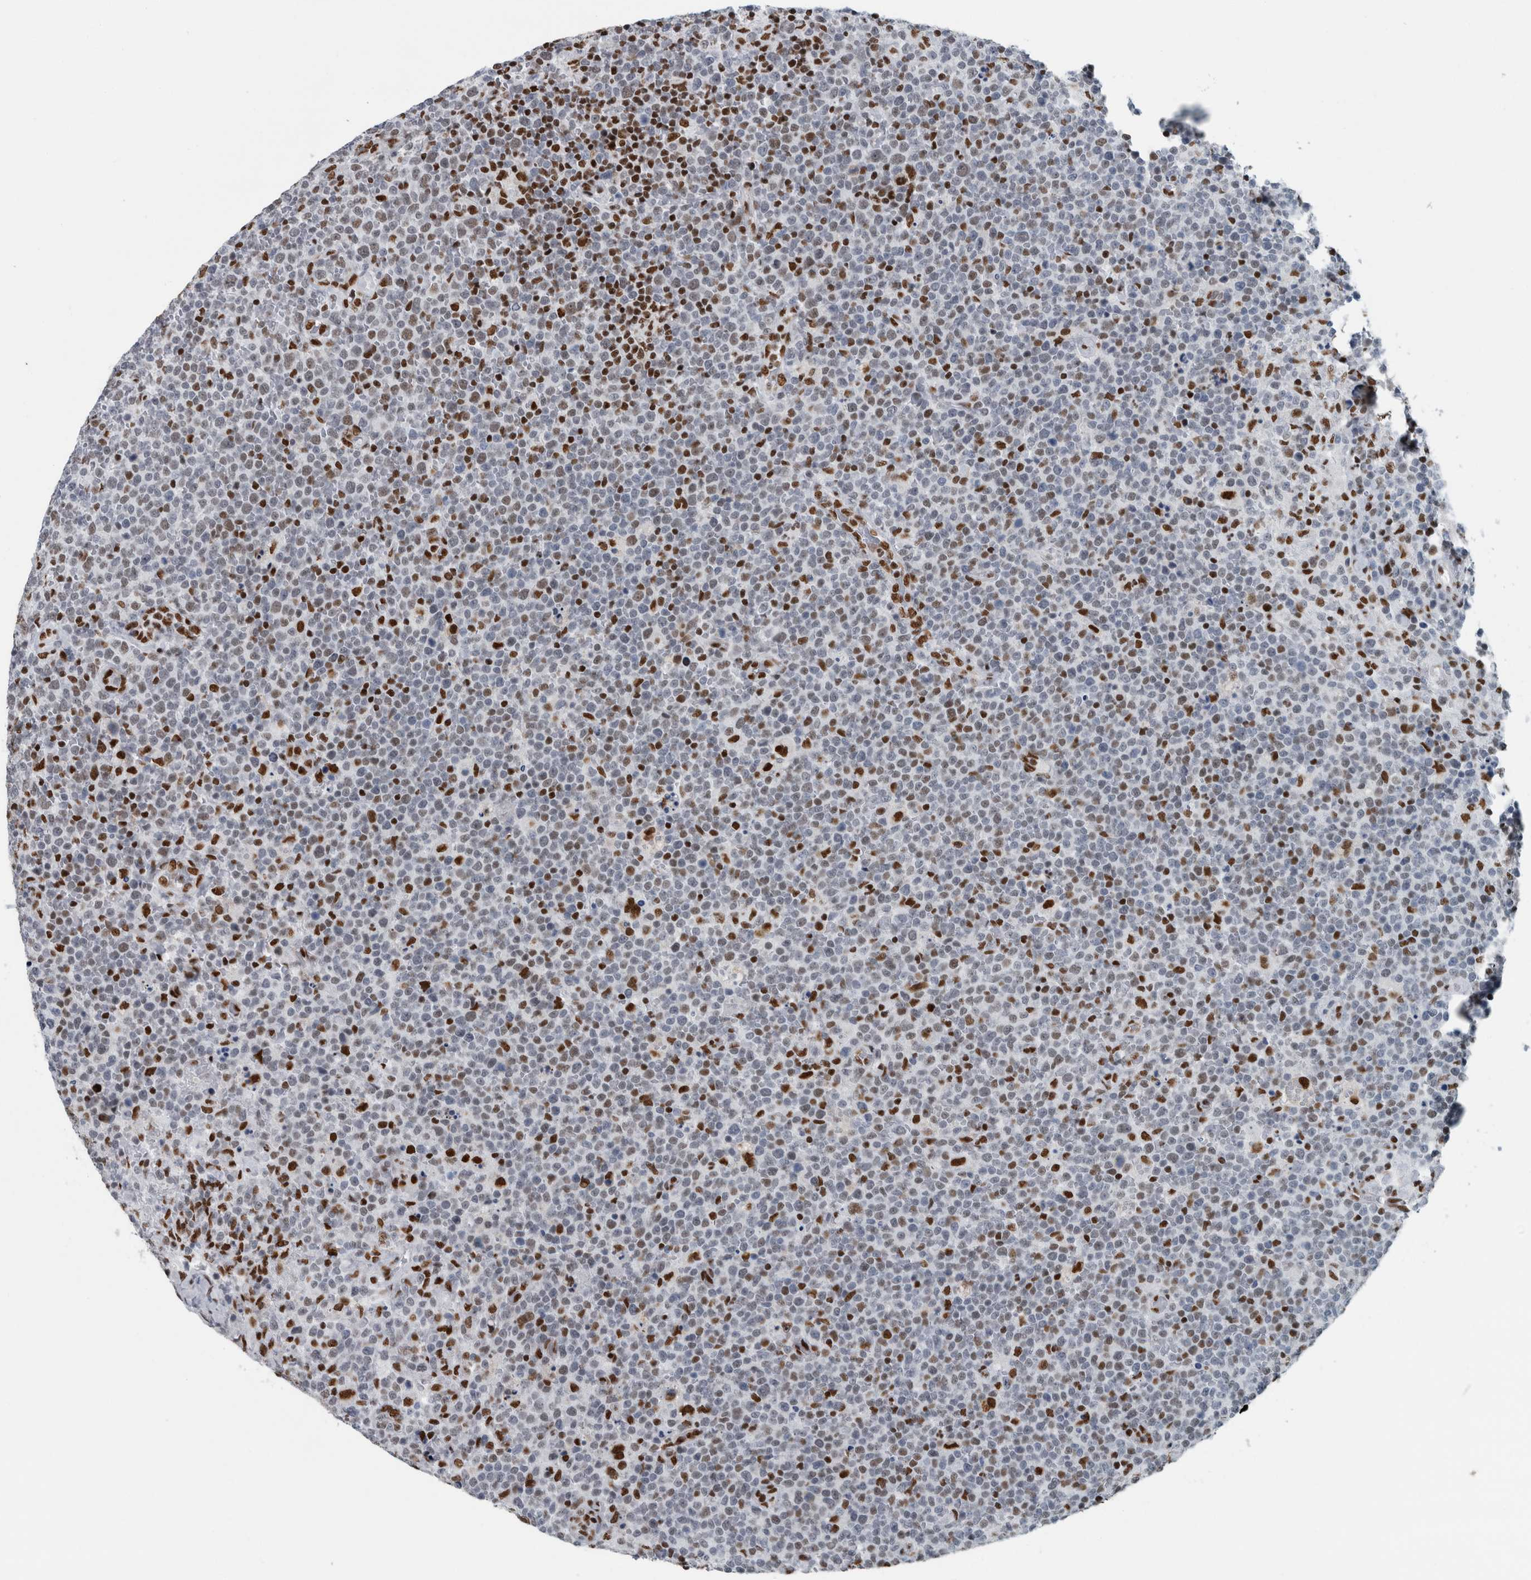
{"staining": {"intensity": "moderate", "quantity": "25%-75%", "location": "nuclear"}, "tissue": "lymphoma", "cell_type": "Tumor cells", "image_type": "cancer", "snomed": [{"axis": "morphology", "description": "Malignant lymphoma, non-Hodgkin's type, High grade"}, {"axis": "topography", "description": "Lymph node"}], "caption": "A brown stain highlights moderate nuclear staining of a protein in lymphoma tumor cells. (DAB (3,3'-diaminobenzidine) IHC, brown staining for protein, blue staining for nuclei).", "gene": "DNMT3A", "patient": {"sex": "male", "age": 61}}